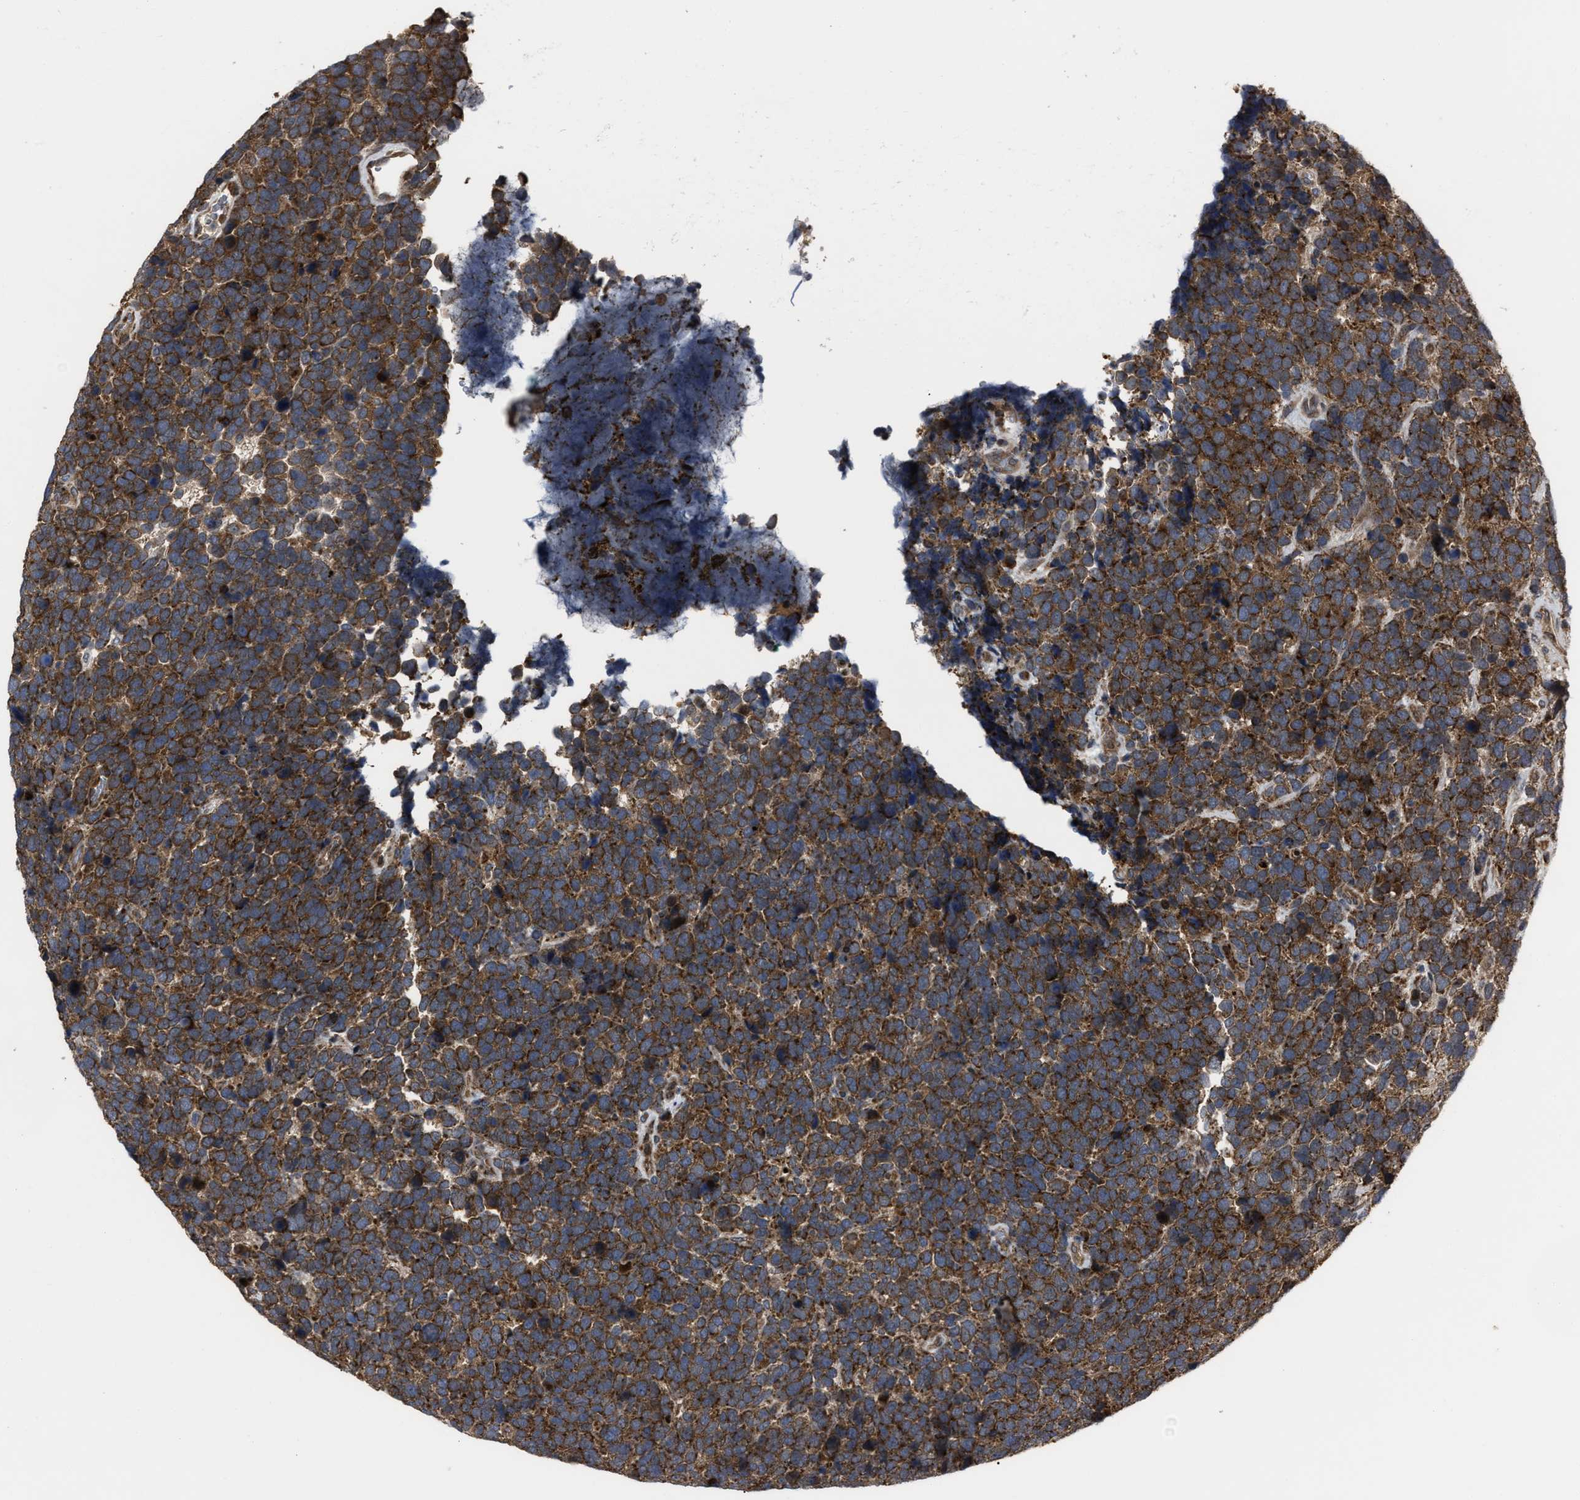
{"staining": {"intensity": "strong", "quantity": ">75%", "location": "cytoplasmic/membranous"}, "tissue": "urothelial cancer", "cell_type": "Tumor cells", "image_type": "cancer", "snomed": [{"axis": "morphology", "description": "Urothelial carcinoma, High grade"}, {"axis": "topography", "description": "Urinary bladder"}], "caption": "A high-resolution image shows IHC staining of urothelial cancer, which demonstrates strong cytoplasmic/membranous positivity in approximately >75% of tumor cells. The staining was performed using DAB (3,3'-diaminobenzidine), with brown indicating positive protein expression. Nuclei are stained blue with hematoxylin.", "gene": "PASK", "patient": {"sex": "female", "age": 82}}